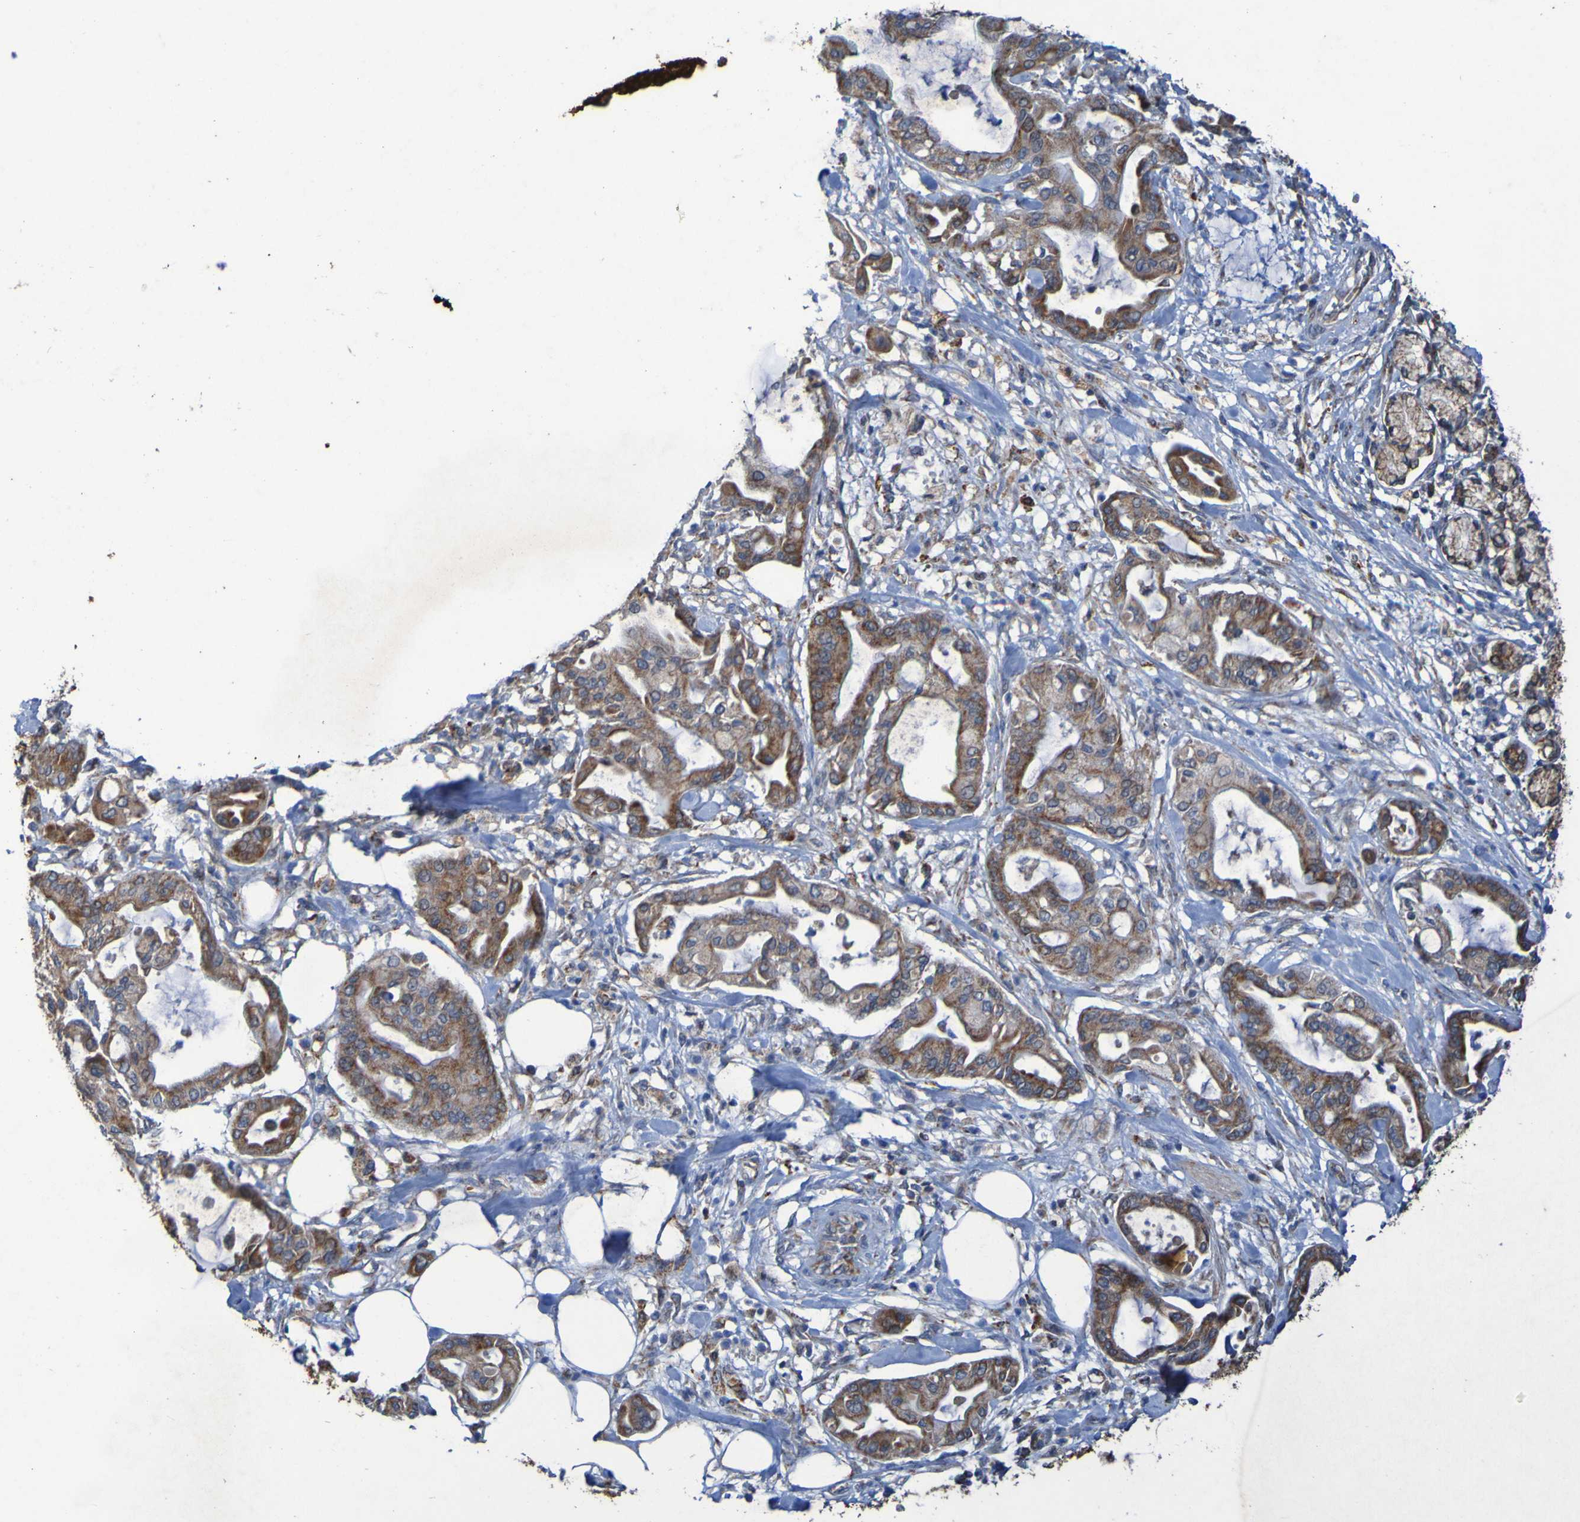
{"staining": {"intensity": "moderate", "quantity": ">75%", "location": "cytoplasmic/membranous"}, "tissue": "pancreatic cancer", "cell_type": "Tumor cells", "image_type": "cancer", "snomed": [{"axis": "morphology", "description": "Adenocarcinoma, NOS"}, {"axis": "morphology", "description": "Adenocarcinoma, metastatic, NOS"}, {"axis": "topography", "description": "Lymph node"}, {"axis": "topography", "description": "Pancreas"}, {"axis": "topography", "description": "Duodenum"}], "caption": "An immunohistochemistry (IHC) photomicrograph of tumor tissue is shown. Protein staining in brown labels moderate cytoplasmic/membranous positivity in pancreatic adenocarcinoma within tumor cells.", "gene": "CCDC51", "patient": {"sex": "female", "age": 64}}